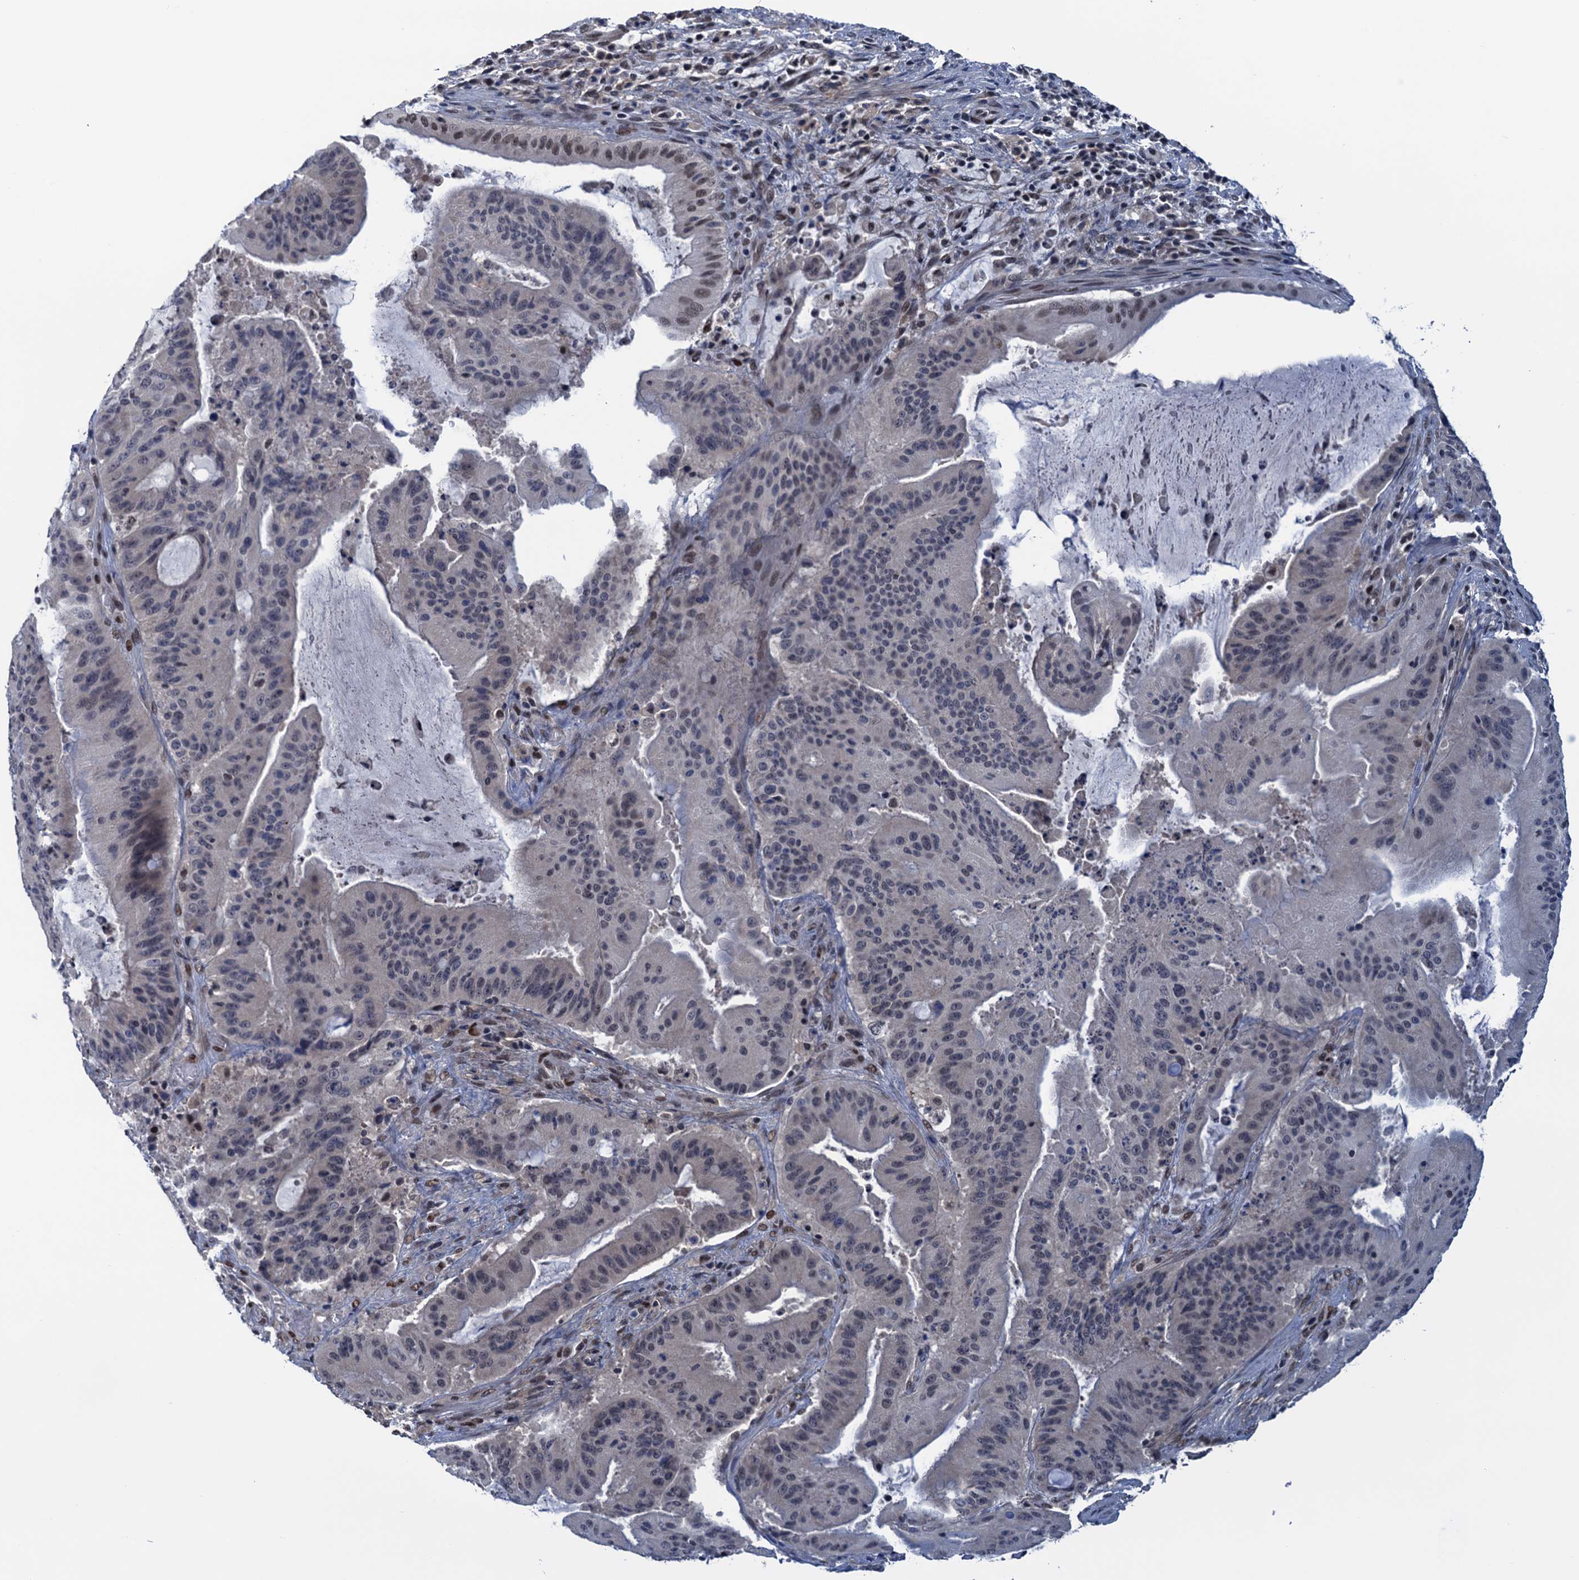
{"staining": {"intensity": "weak", "quantity": "25%-75%", "location": "nuclear"}, "tissue": "liver cancer", "cell_type": "Tumor cells", "image_type": "cancer", "snomed": [{"axis": "morphology", "description": "Normal tissue, NOS"}, {"axis": "morphology", "description": "Cholangiocarcinoma"}, {"axis": "topography", "description": "Liver"}, {"axis": "topography", "description": "Peripheral nerve tissue"}], "caption": "Immunohistochemical staining of liver cancer (cholangiocarcinoma) reveals low levels of weak nuclear expression in about 25%-75% of tumor cells.", "gene": "SAE1", "patient": {"sex": "female", "age": 73}}